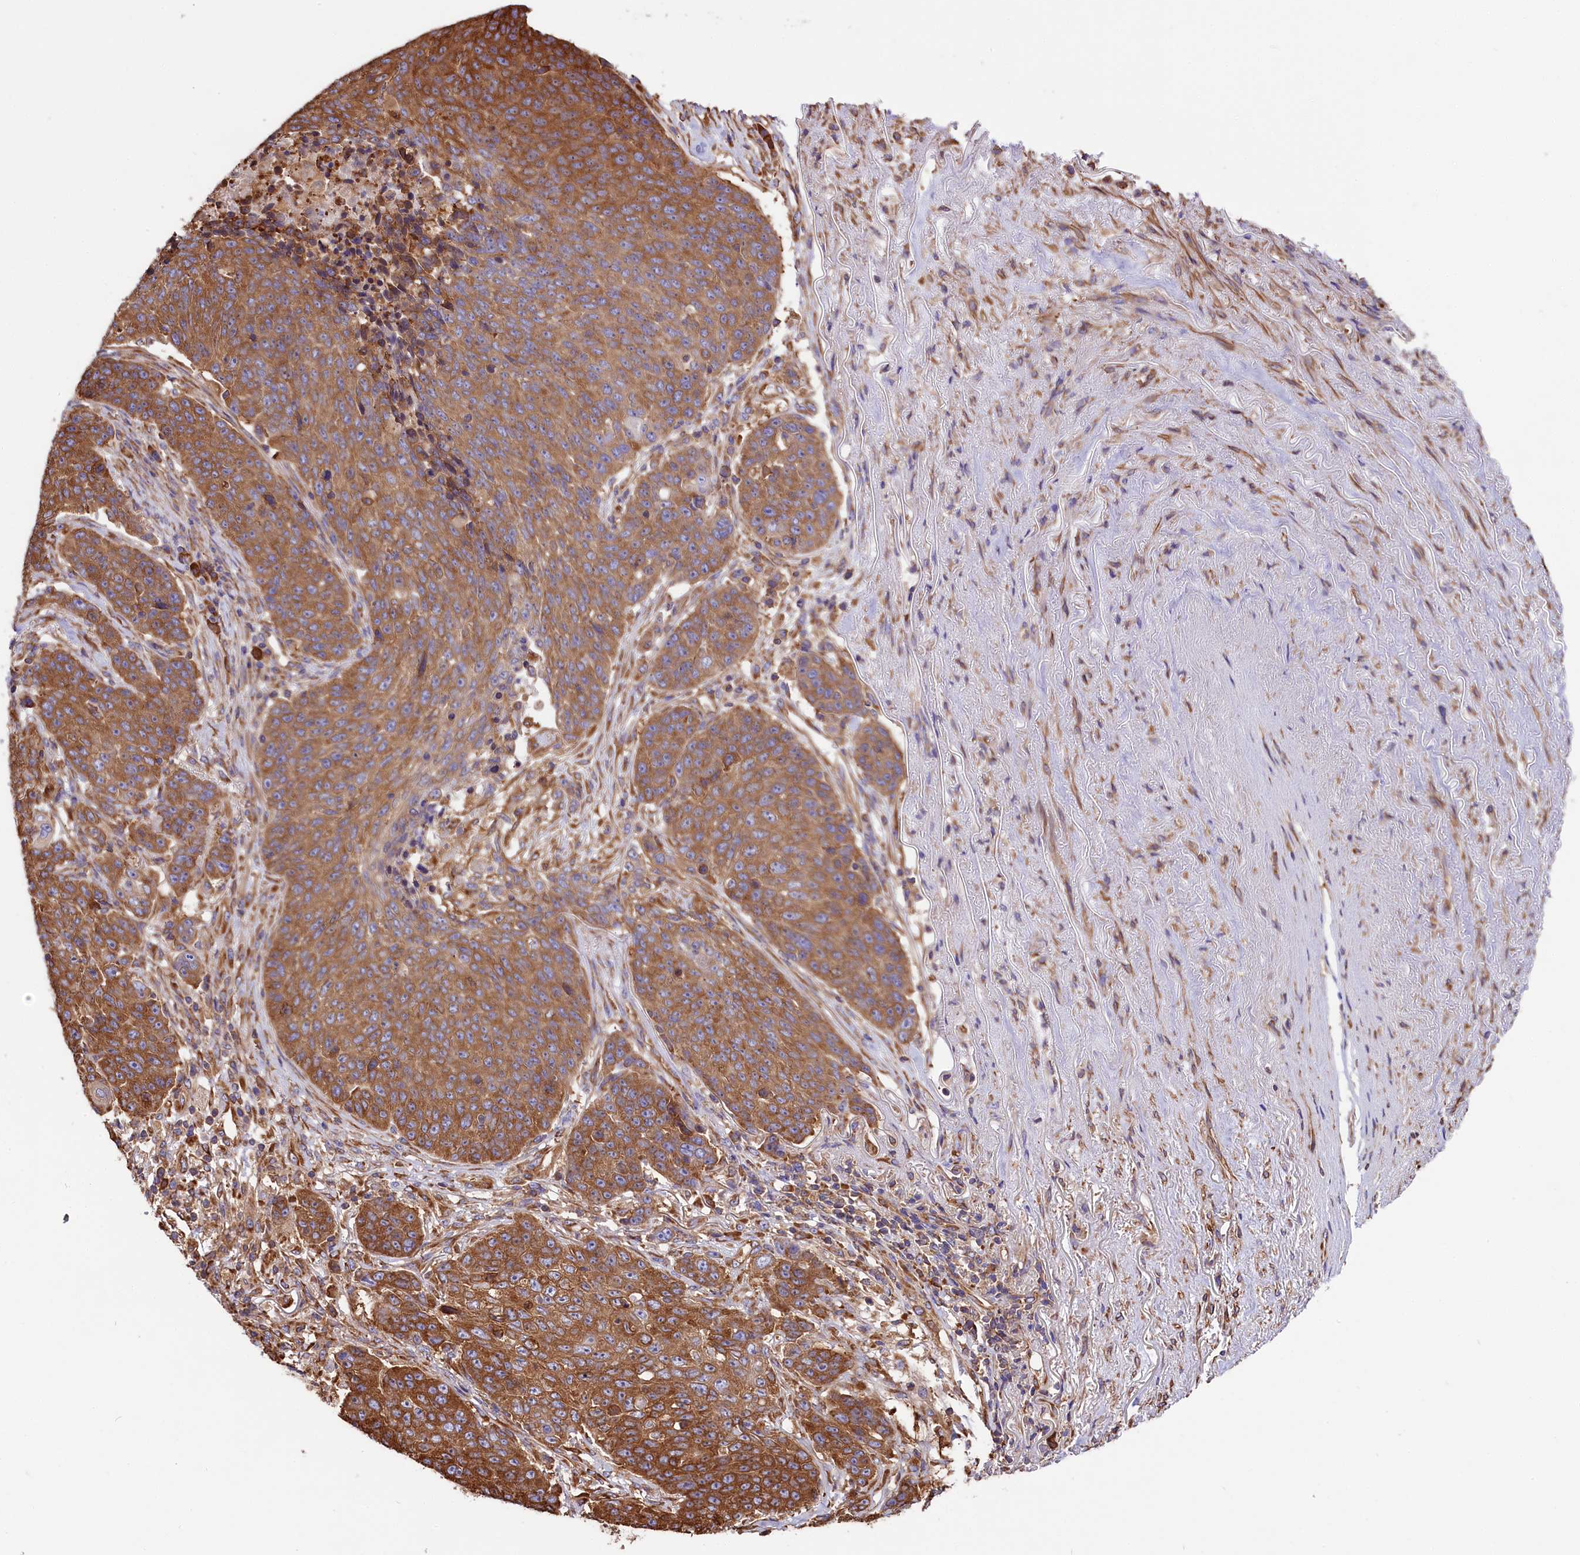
{"staining": {"intensity": "moderate", "quantity": ">75%", "location": "cytoplasmic/membranous"}, "tissue": "lung cancer", "cell_type": "Tumor cells", "image_type": "cancer", "snomed": [{"axis": "morphology", "description": "Normal tissue, NOS"}, {"axis": "morphology", "description": "Squamous cell carcinoma, NOS"}, {"axis": "topography", "description": "Lymph node"}, {"axis": "topography", "description": "Lung"}], "caption": "DAB (3,3'-diaminobenzidine) immunohistochemical staining of squamous cell carcinoma (lung) displays moderate cytoplasmic/membranous protein positivity in approximately >75% of tumor cells.", "gene": "GYS1", "patient": {"sex": "male", "age": 66}}